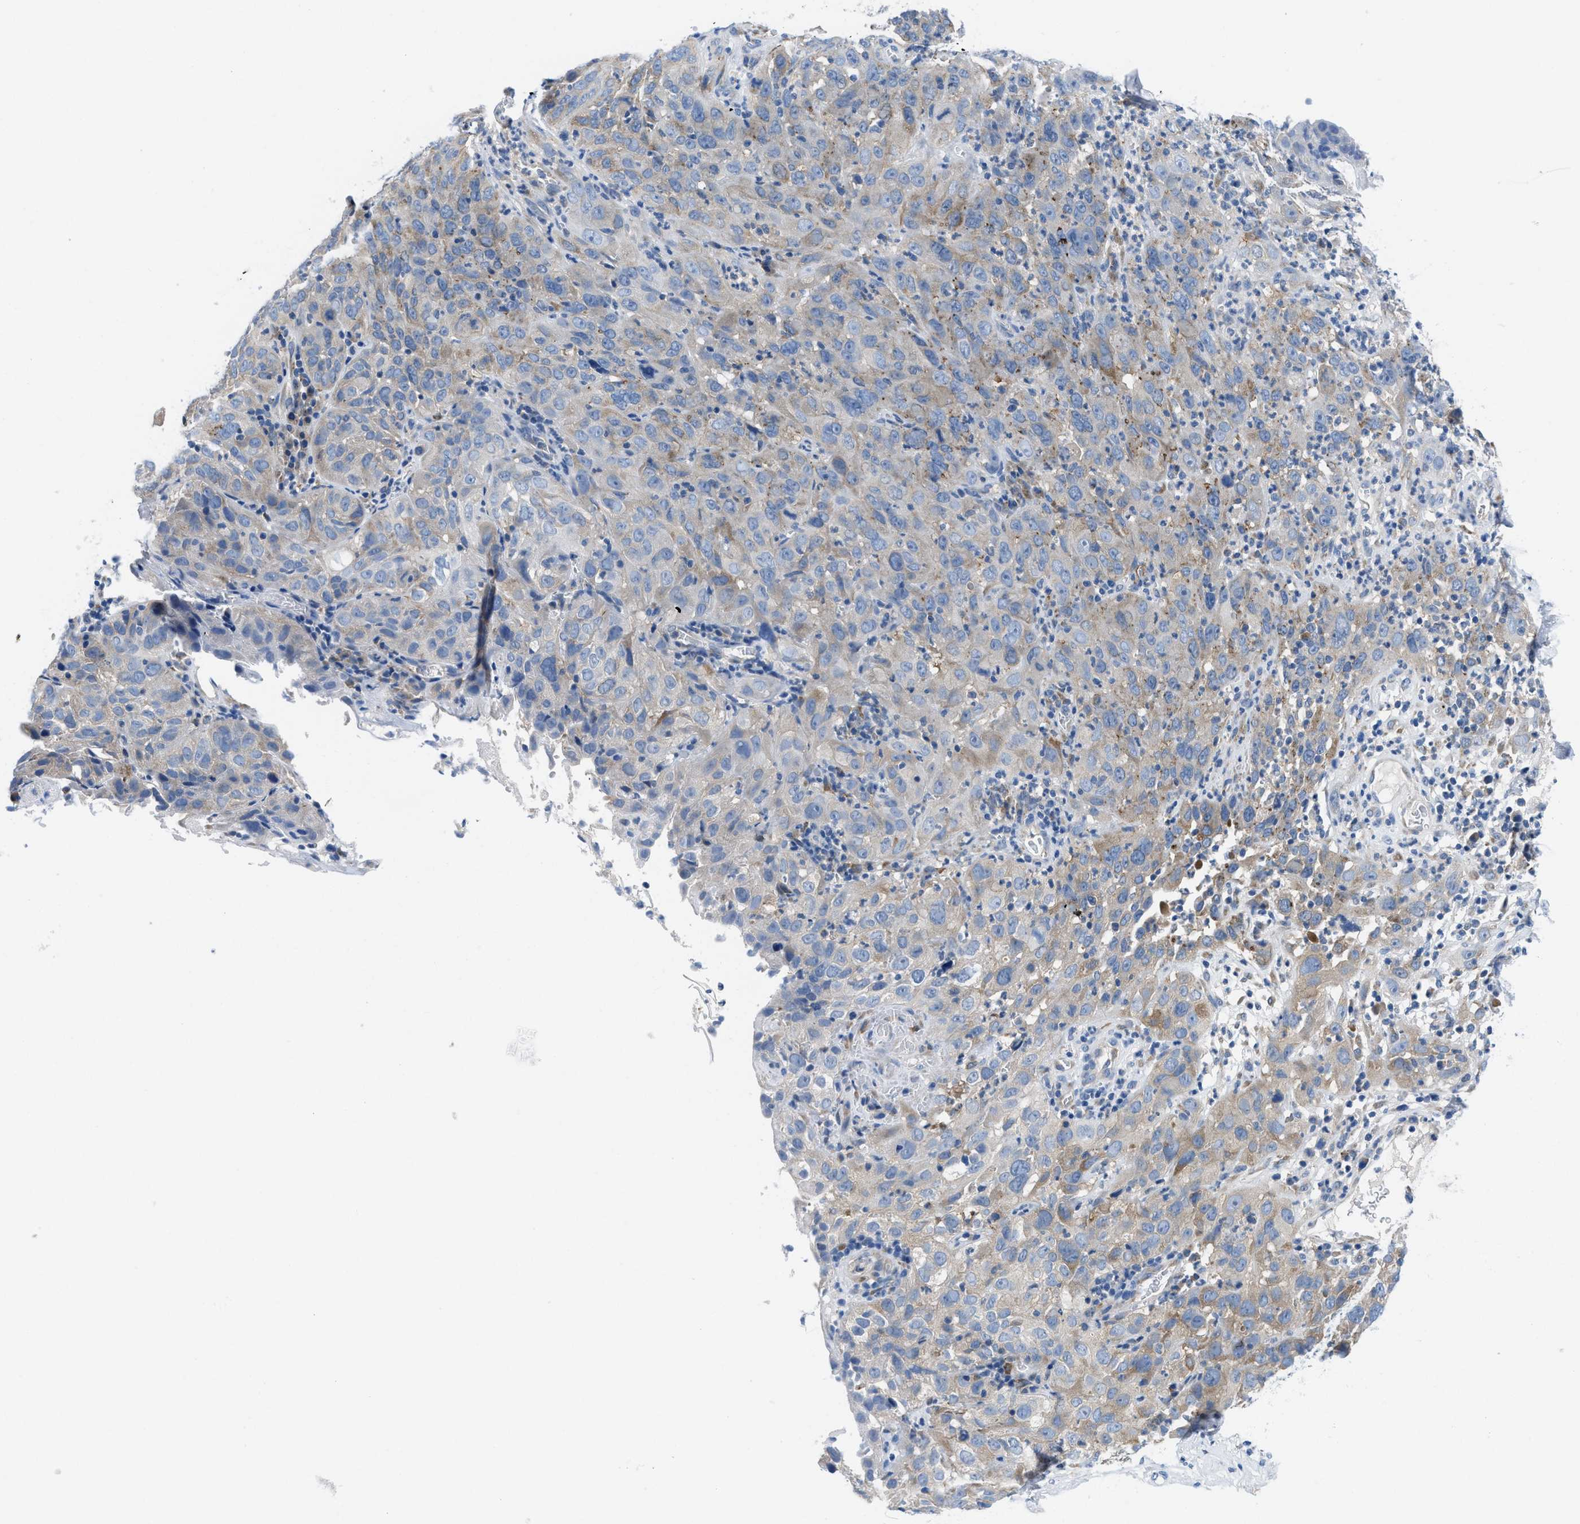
{"staining": {"intensity": "weak", "quantity": "25%-75%", "location": "cytoplasmic/membranous"}, "tissue": "cervical cancer", "cell_type": "Tumor cells", "image_type": "cancer", "snomed": [{"axis": "morphology", "description": "Squamous cell carcinoma, NOS"}, {"axis": "topography", "description": "Cervix"}], "caption": "Immunohistochemistry (IHC) histopathology image of human cervical cancer (squamous cell carcinoma) stained for a protein (brown), which displays low levels of weak cytoplasmic/membranous expression in about 25%-75% of tumor cells.", "gene": "BNC2", "patient": {"sex": "female", "age": 32}}